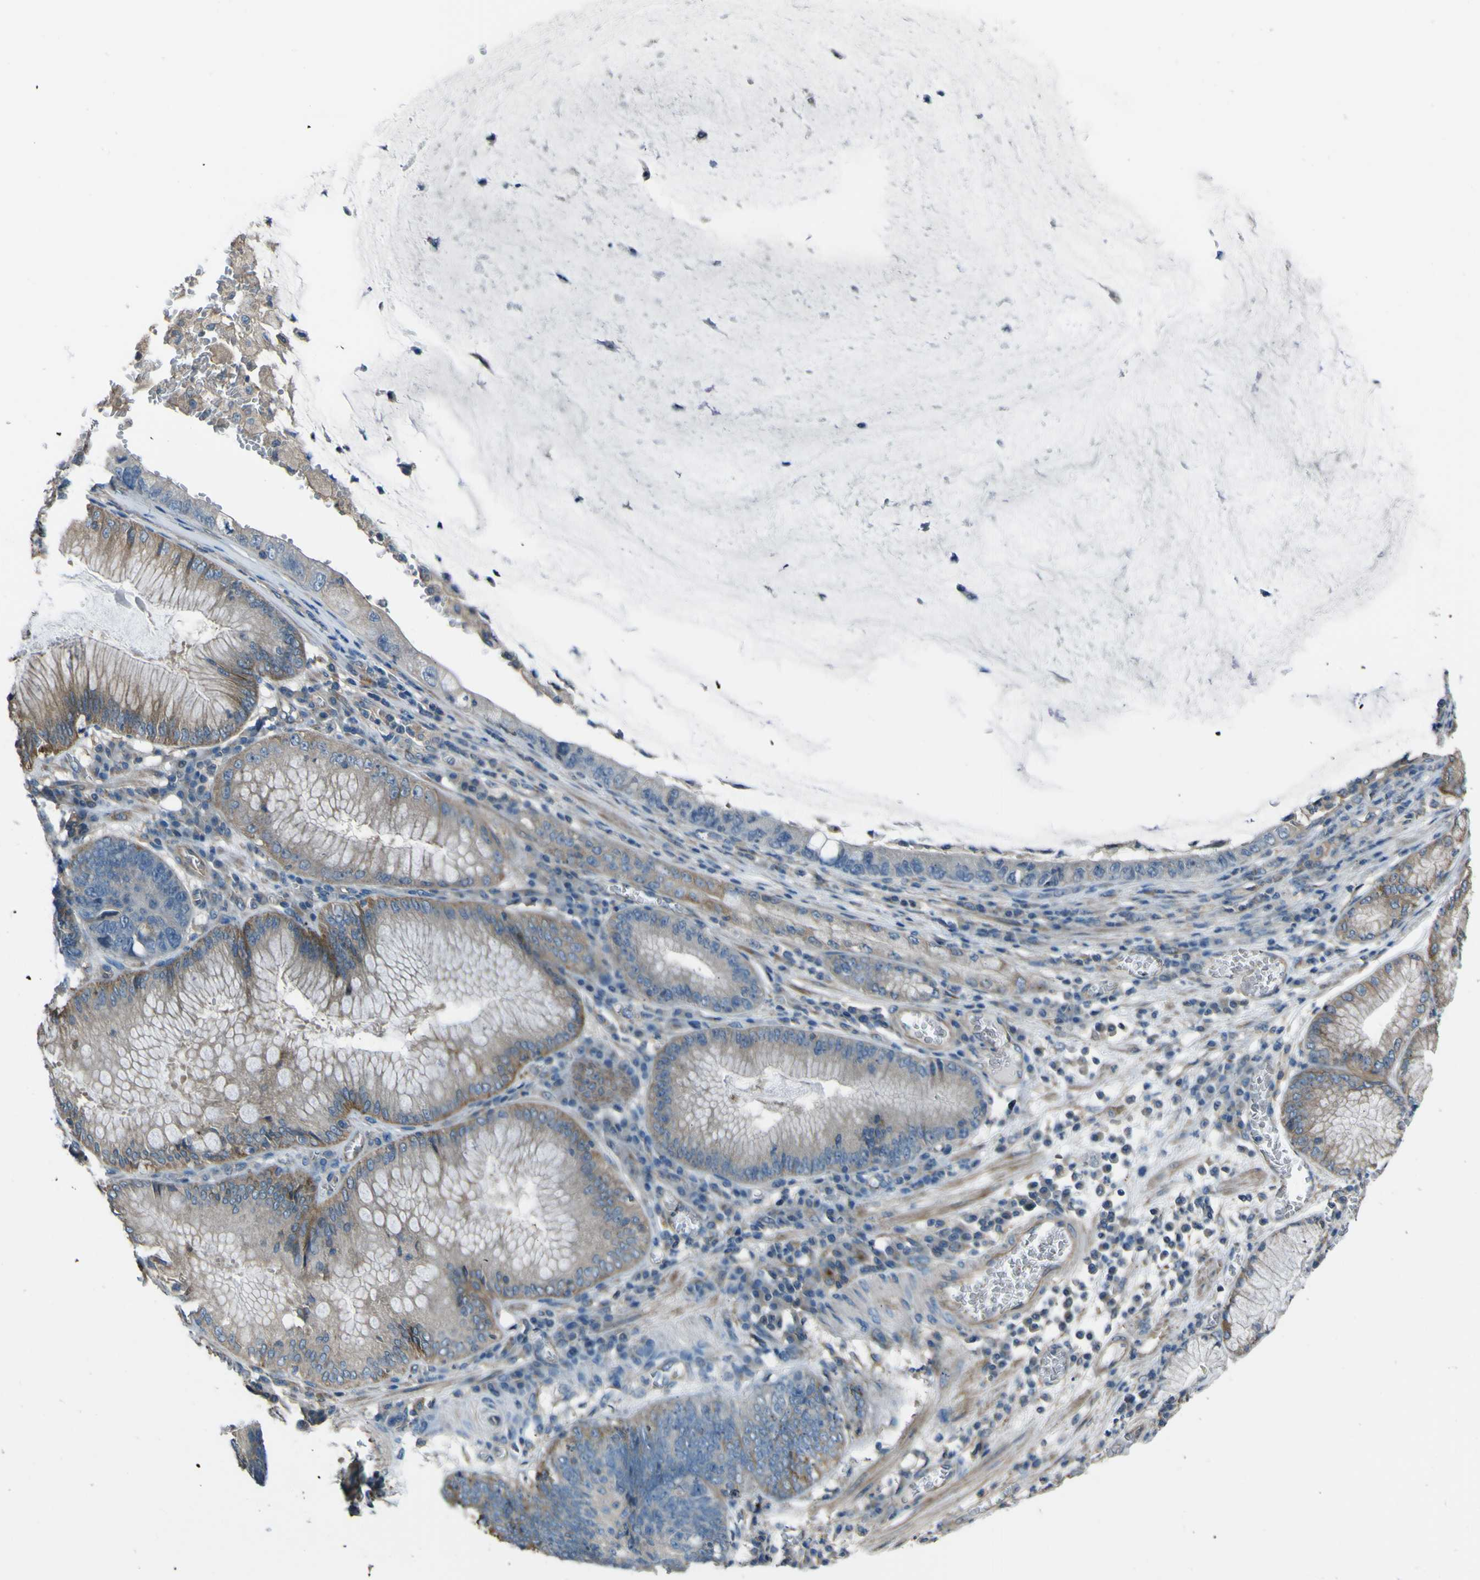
{"staining": {"intensity": "moderate", "quantity": "<25%", "location": "cytoplasmic/membranous"}, "tissue": "stomach cancer", "cell_type": "Tumor cells", "image_type": "cancer", "snomed": [{"axis": "morphology", "description": "Adenocarcinoma, NOS"}, {"axis": "topography", "description": "Stomach"}], "caption": "IHC of human stomach cancer demonstrates low levels of moderate cytoplasmic/membranous staining in approximately <25% of tumor cells. The protein is shown in brown color, while the nuclei are stained blue.", "gene": "NAALADL2", "patient": {"sex": "male", "age": 59}}